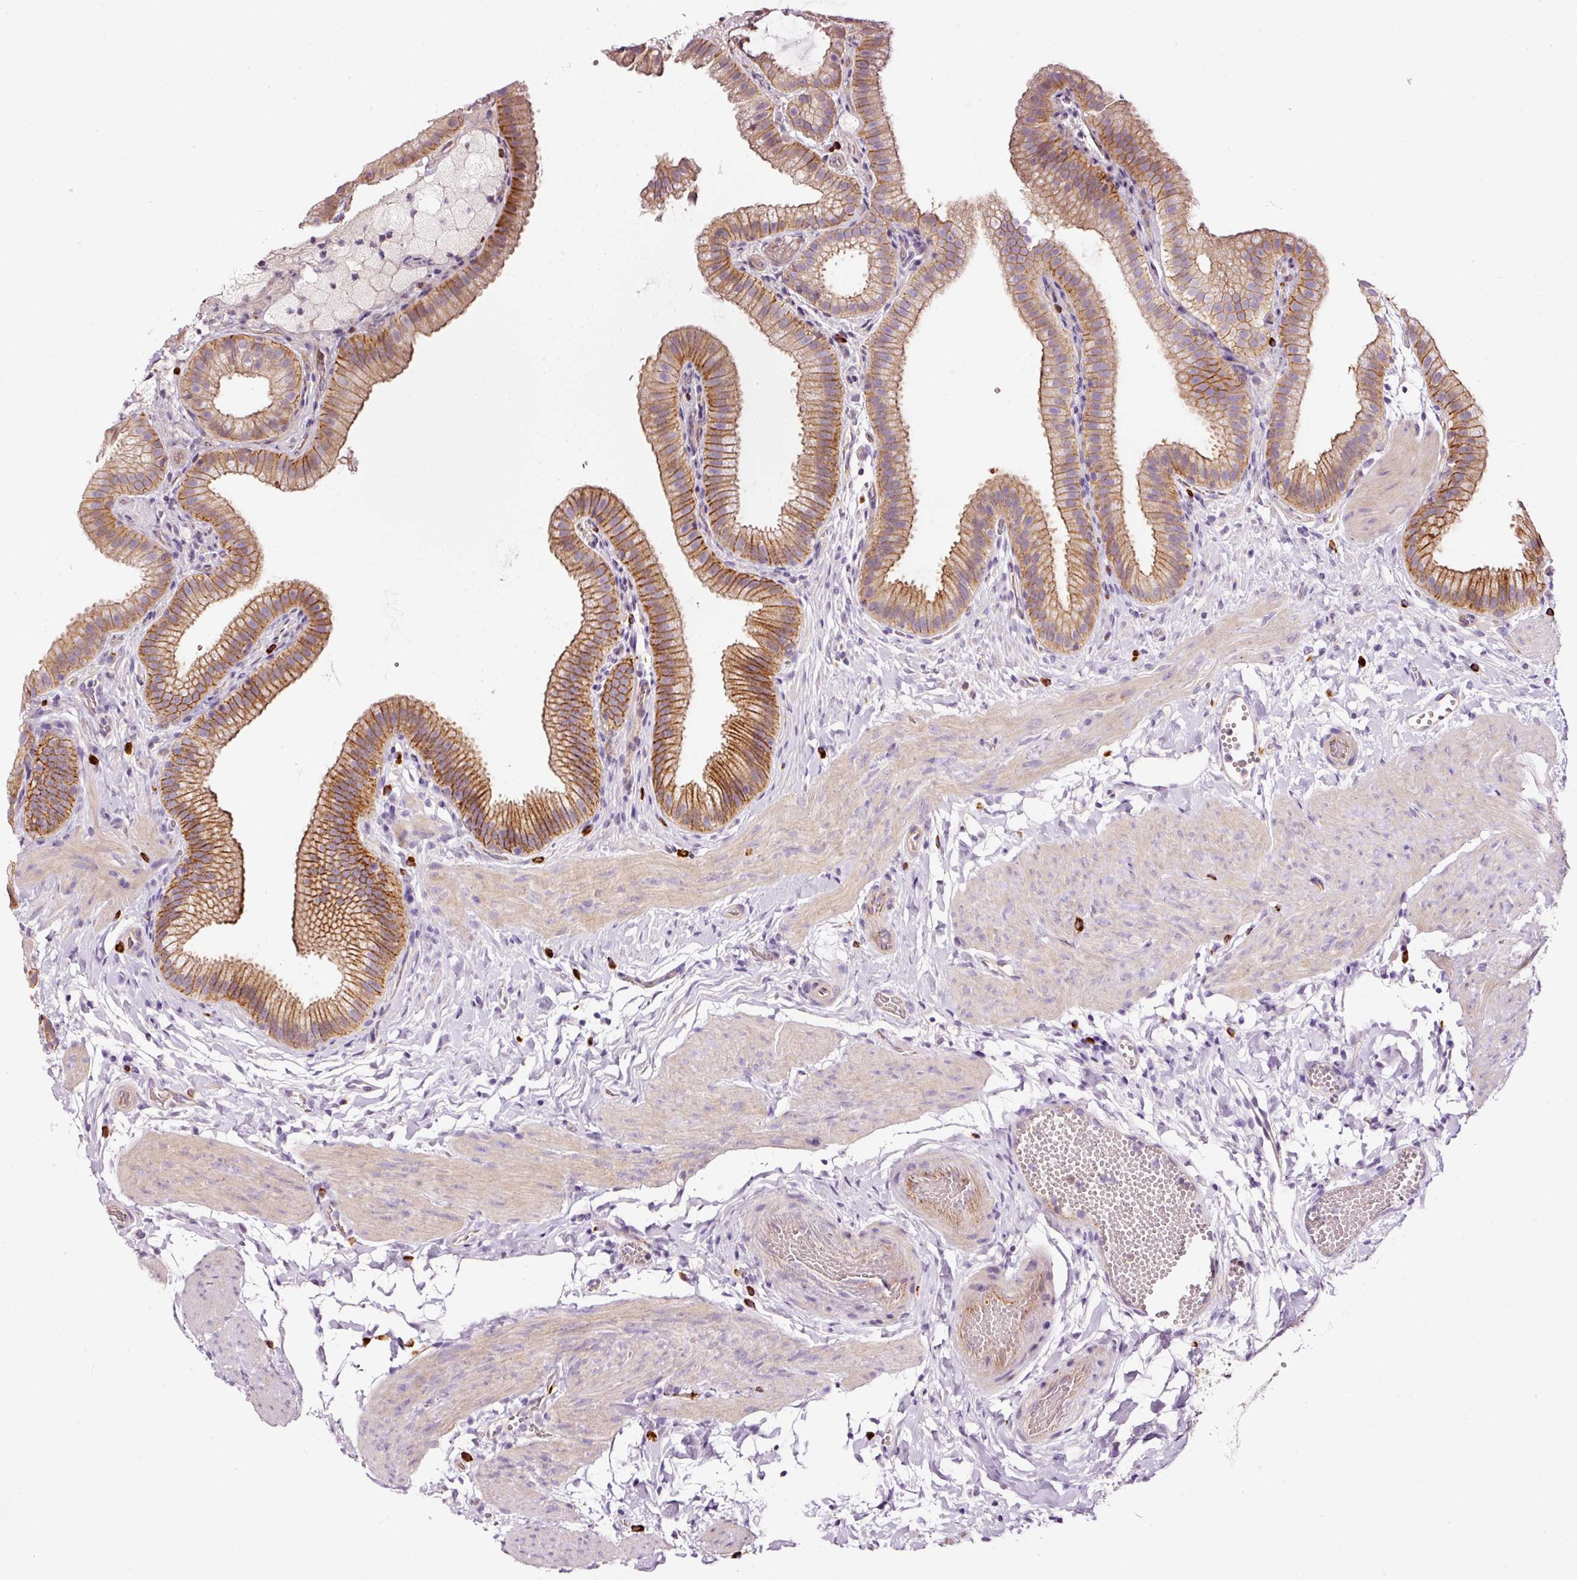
{"staining": {"intensity": "moderate", "quantity": ">75%", "location": "cytoplasmic/membranous"}, "tissue": "gallbladder", "cell_type": "Glandular cells", "image_type": "normal", "snomed": [{"axis": "morphology", "description": "Normal tissue, NOS"}, {"axis": "topography", "description": "Gallbladder"}], "caption": "This micrograph reveals benign gallbladder stained with immunohistochemistry to label a protein in brown. The cytoplasmic/membranous of glandular cells show moderate positivity for the protein. Nuclei are counter-stained blue.", "gene": "ABCB4", "patient": {"sex": "female", "age": 63}}